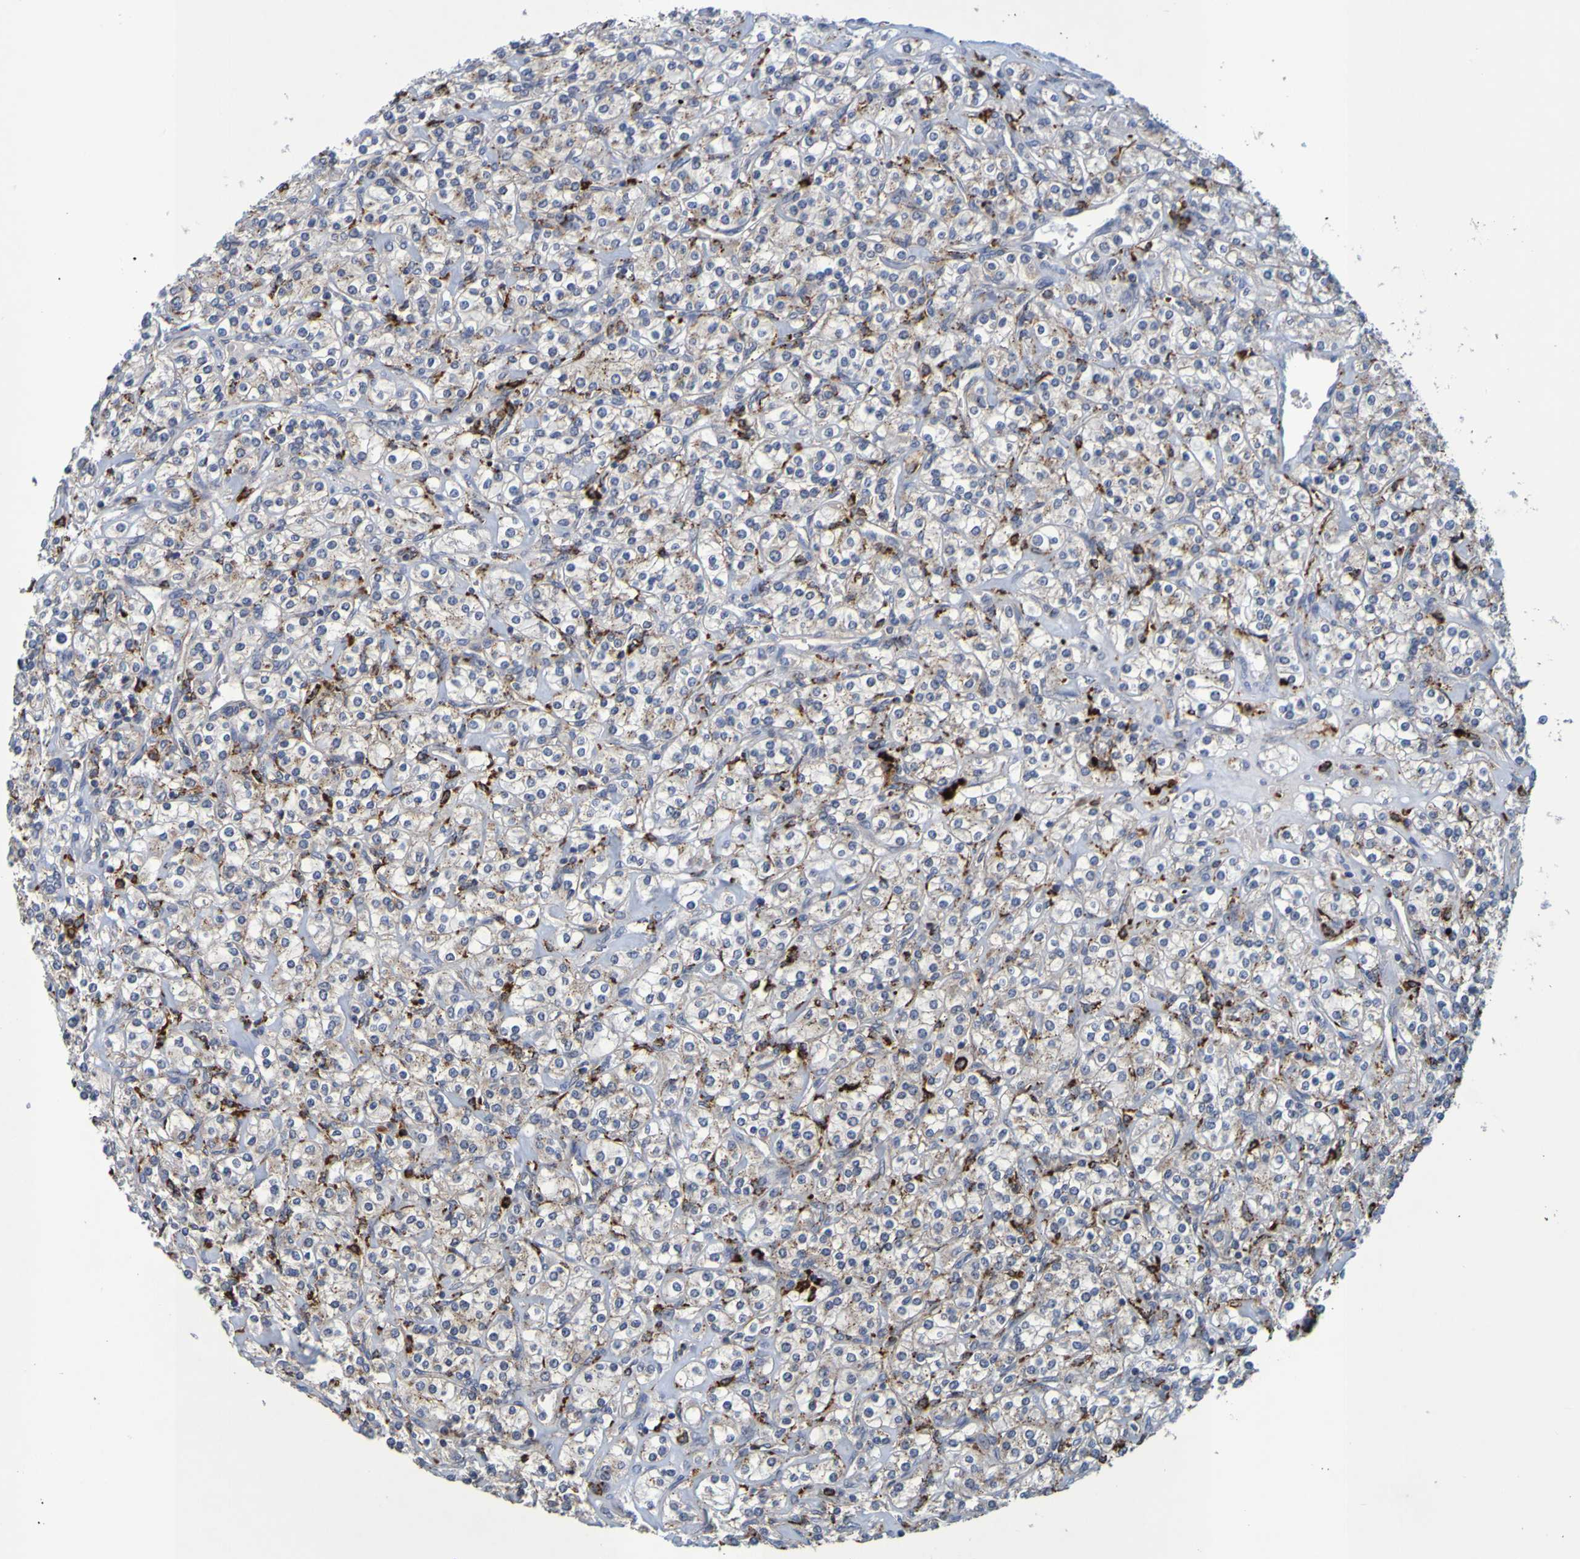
{"staining": {"intensity": "weak", "quantity": "<25%", "location": "cytoplasmic/membranous"}, "tissue": "renal cancer", "cell_type": "Tumor cells", "image_type": "cancer", "snomed": [{"axis": "morphology", "description": "Adenocarcinoma, NOS"}, {"axis": "topography", "description": "Kidney"}], "caption": "Immunohistochemistry histopathology image of neoplastic tissue: human renal cancer (adenocarcinoma) stained with DAB reveals no significant protein staining in tumor cells.", "gene": "TPH1", "patient": {"sex": "male", "age": 77}}